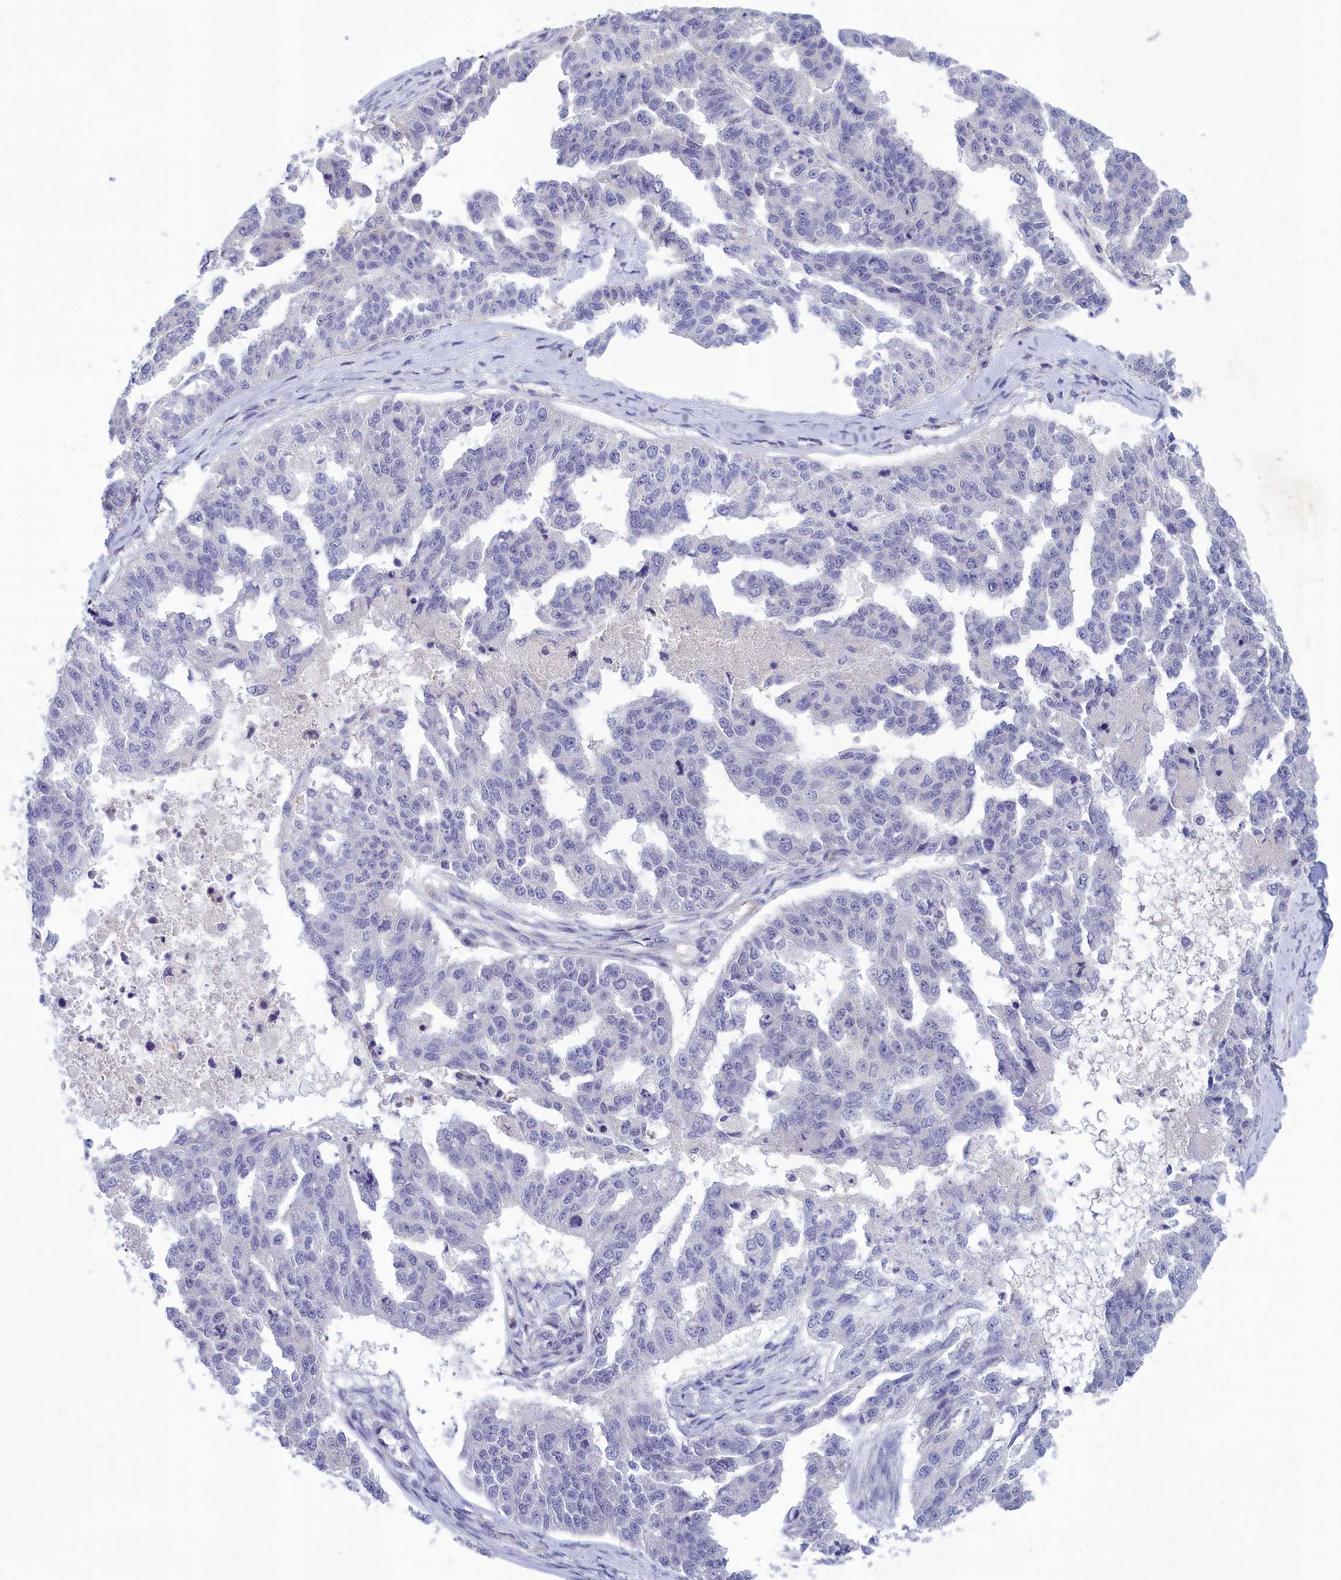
{"staining": {"intensity": "negative", "quantity": "none", "location": "none"}, "tissue": "ovarian cancer", "cell_type": "Tumor cells", "image_type": "cancer", "snomed": [{"axis": "morphology", "description": "Cystadenocarcinoma, serous, NOS"}, {"axis": "topography", "description": "Ovary"}], "caption": "Protein analysis of serous cystadenocarcinoma (ovarian) demonstrates no significant expression in tumor cells.", "gene": "CORO2A", "patient": {"sex": "female", "age": 58}}